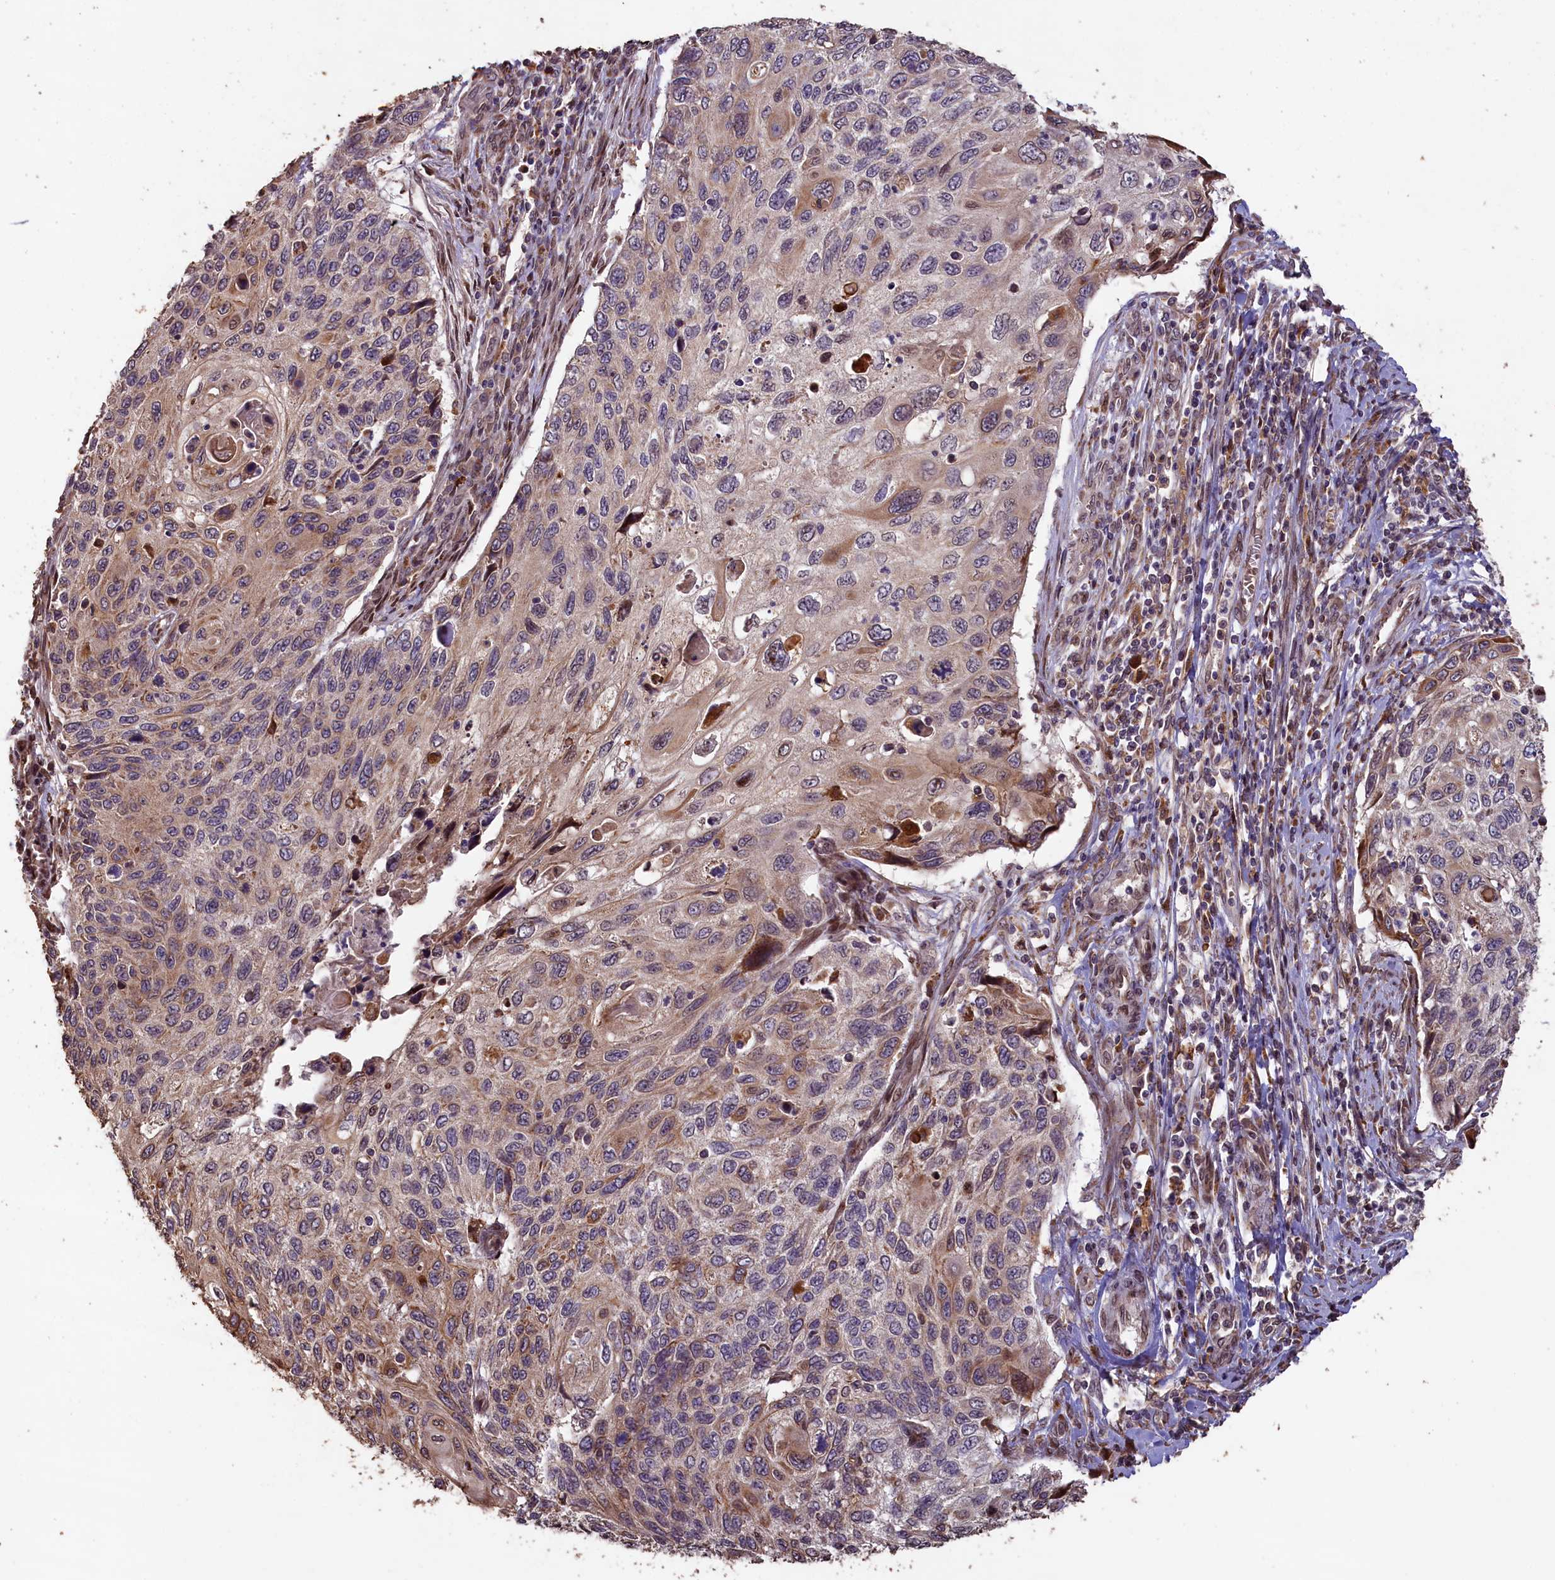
{"staining": {"intensity": "weak", "quantity": "25%-75%", "location": "cytoplasmic/membranous"}, "tissue": "cervical cancer", "cell_type": "Tumor cells", "image_type": "cancer", "snomed": [{"axis": "morphology", "description": "Squamous cell carcinoma, NOS"}, {"axis": "topography", "description": "Cervix"}], "caption": "Immunohistochemical staining of human cervical cancer displays low levels of weak cytoplasmic/membranous positivity in about 25%-75% of tumor cells.", "gene": "SLC38A7", "patient": {"sex": "female", "age": 70}}